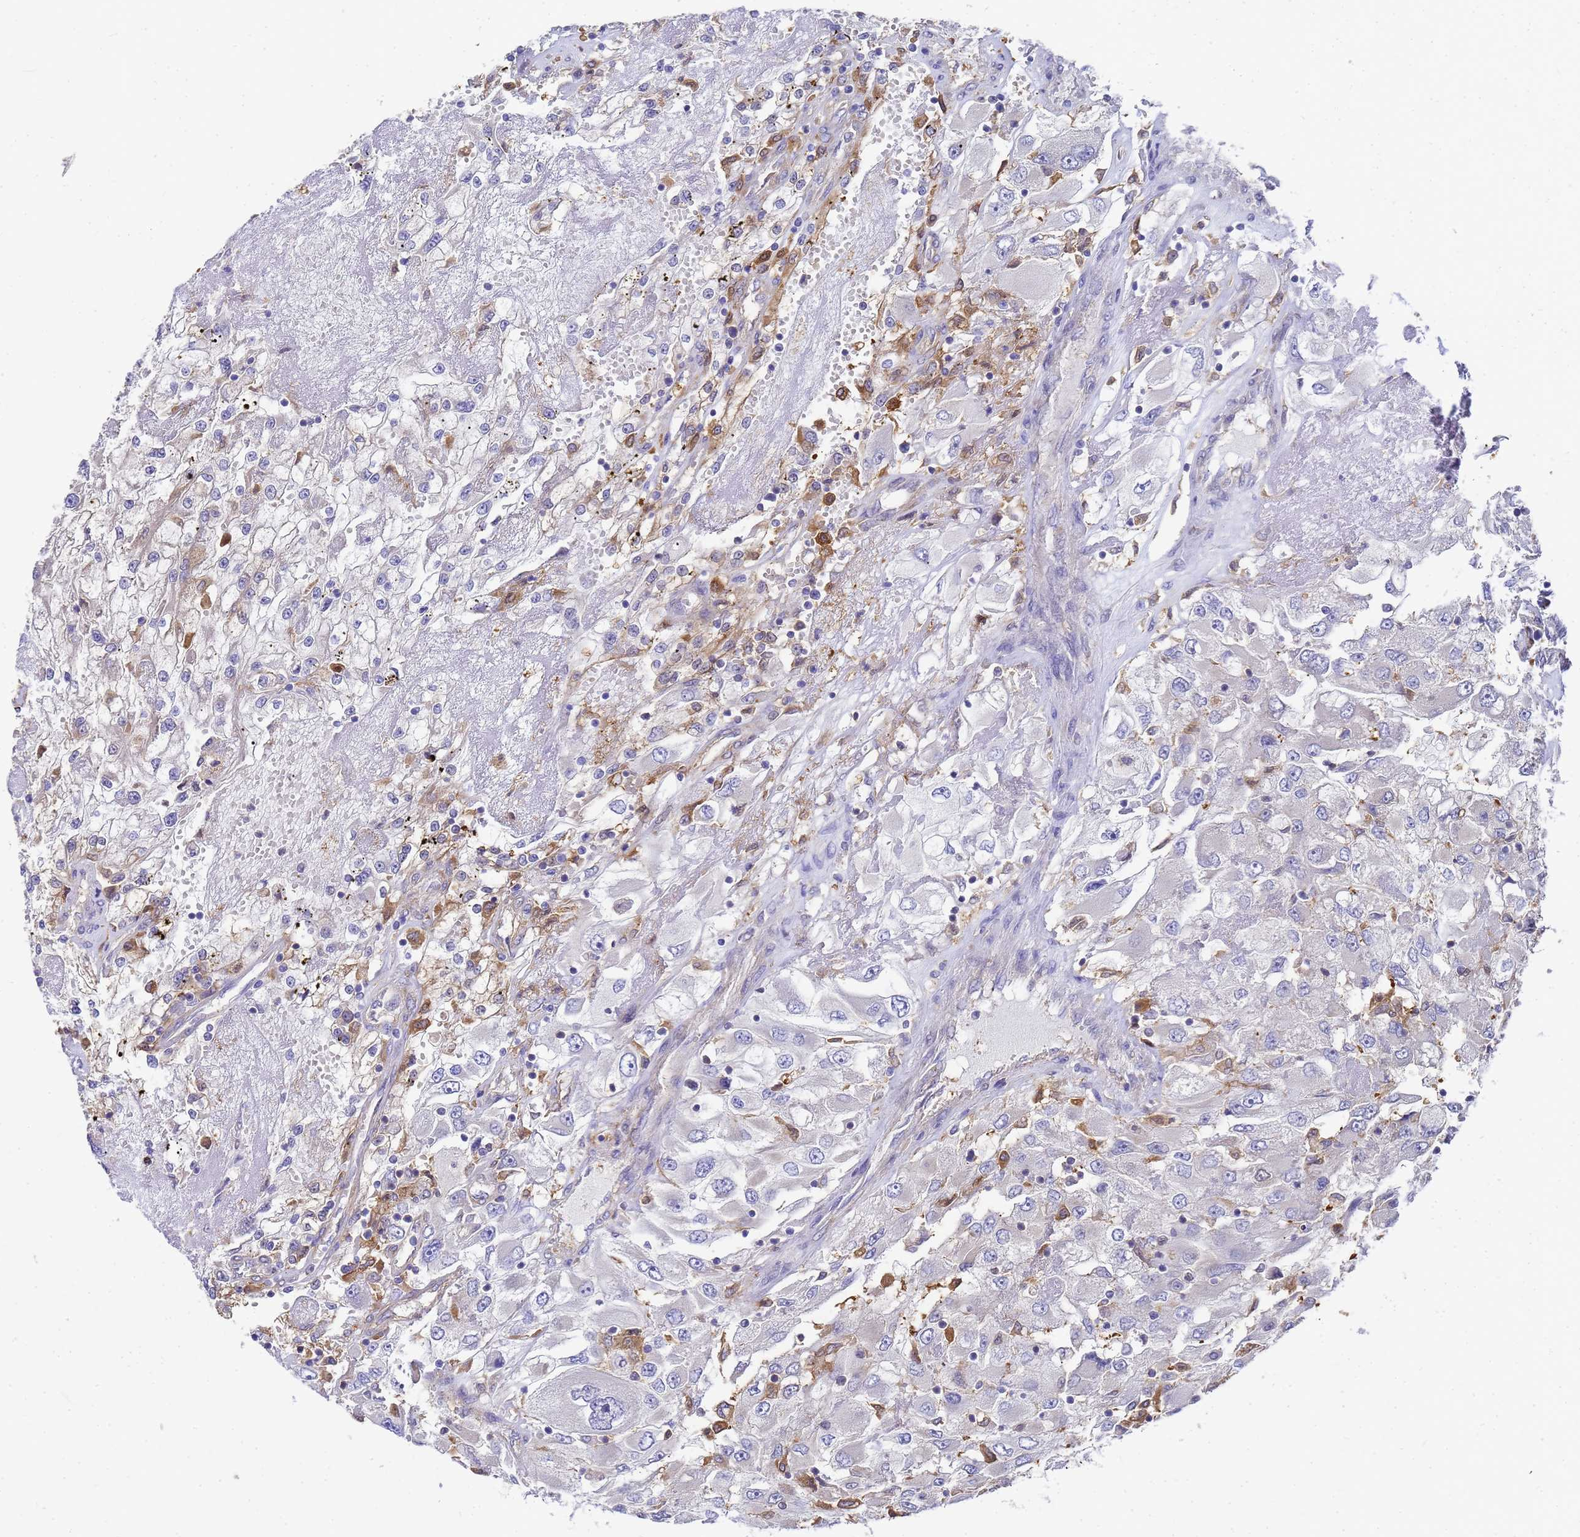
{"staining": {"intensity": "negative", "quantity": "none", "location": "none"}, "tissue": "renal cancer", "cell_type": "Tumor cells", "image_type": "cancer", "snomed": [{"axis": "morphology", "description": "Adenocarcinoma, NOS"}, {"axis": "topography", "description": "Kidney"}], "caption": "Adenocarcinoma (renal) stained for a protein using immunohistochemistry reveals no expression tumor cells.", "gene": "SLC35E2B", "patient": {"sex": "female", "age": 52}}